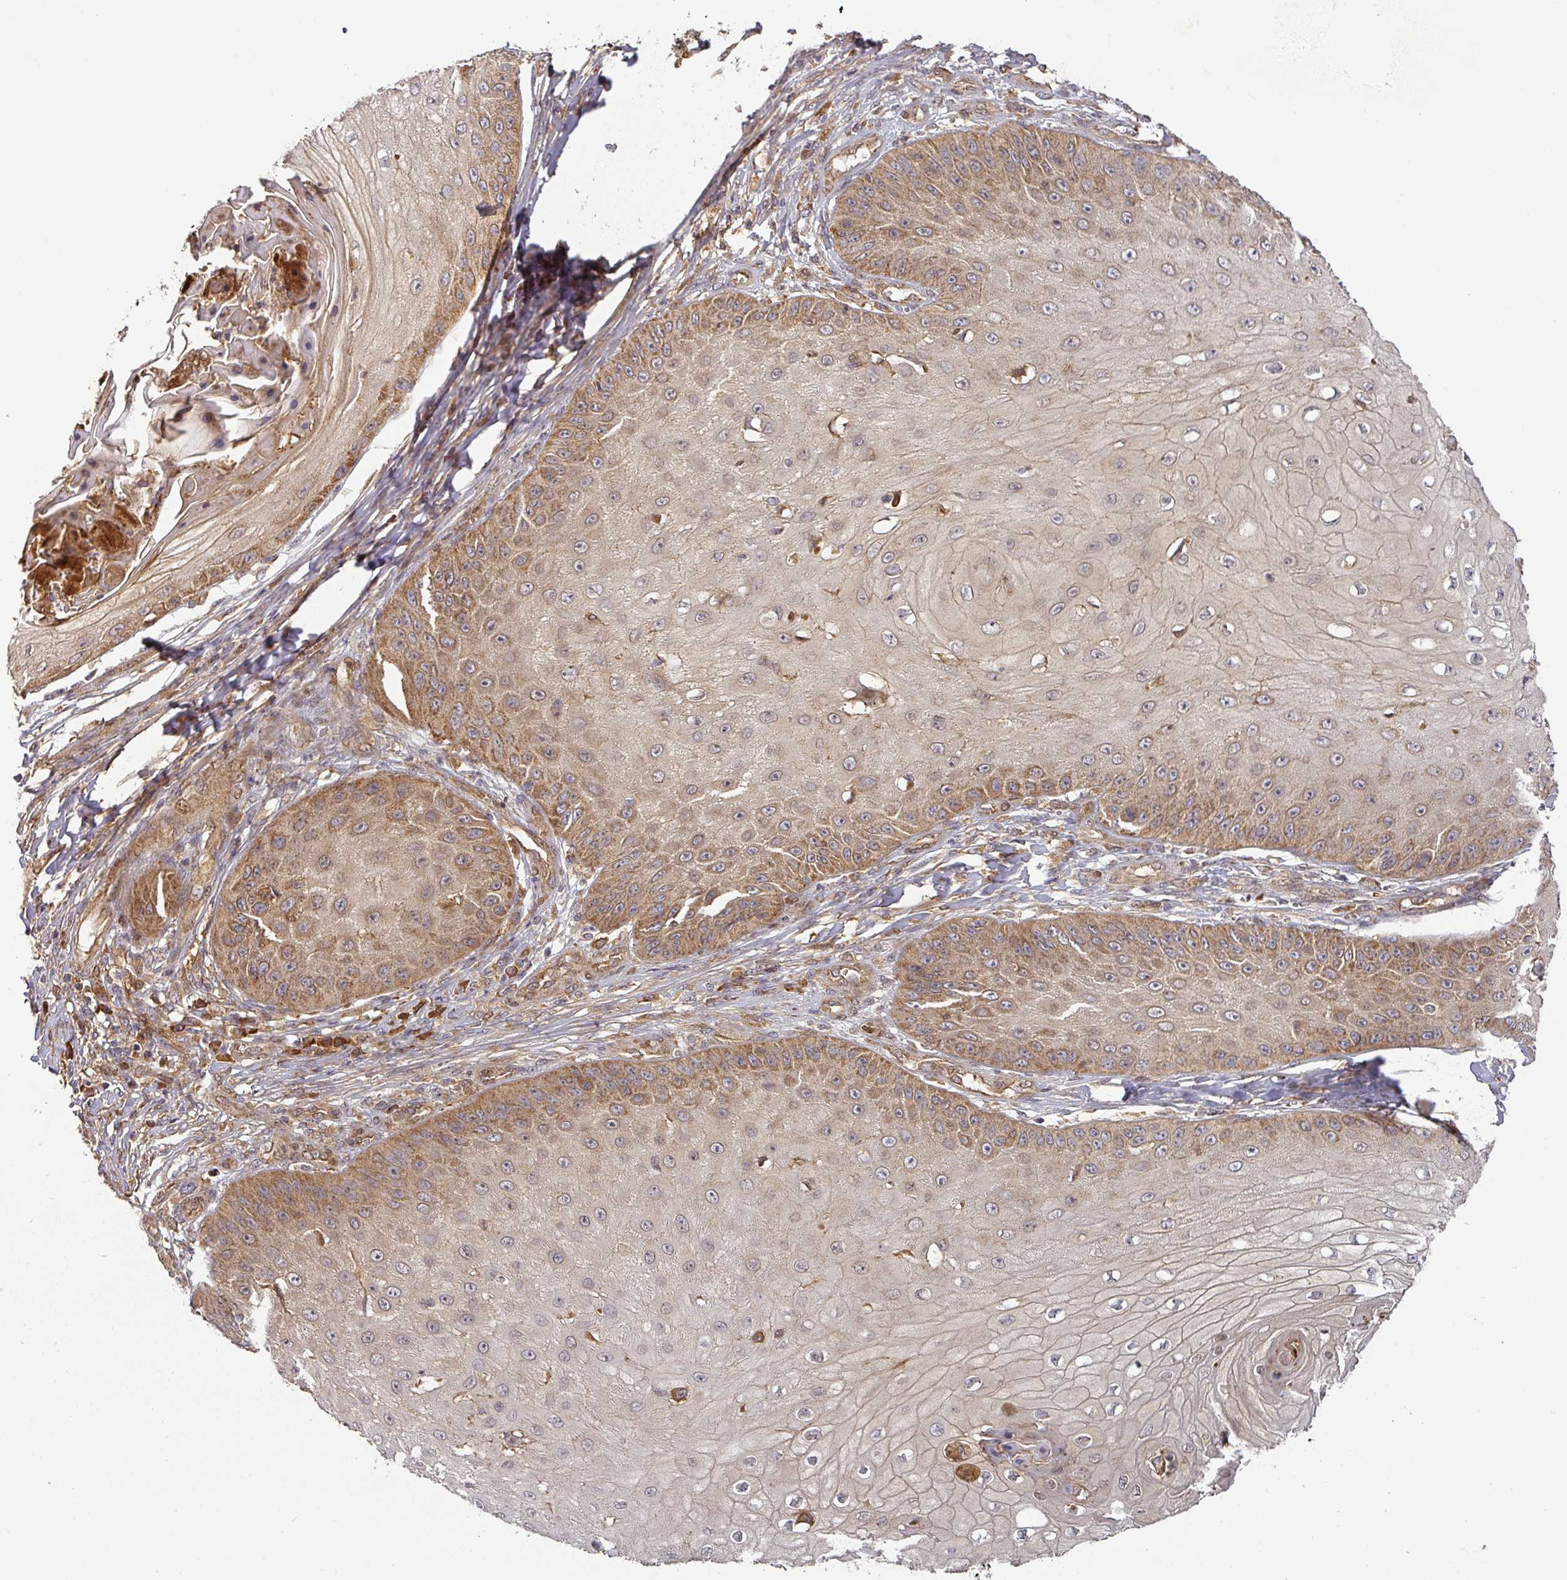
{"staining": {"intensity": "moderate", "quantity": "25%-75%", "location": "cytoplasmic/membranous"}, "tissue": "skin cancer", "cell_type": "Tumor cells", "image_type": "cancer", "snomed": [{"axis": "morphology", "description": "Squamous cell carcinoma, NOS"}, {"axis": "topography", "description": "Skin"}], "caption": "Skin cancer stained for a protein (brown) exhibits moderate cytoplasmic/membranous positive expression in about 25%-75% of tumor cells.", "gene": "MALSU1", "patient": {"sex": "male", "age": 70}}